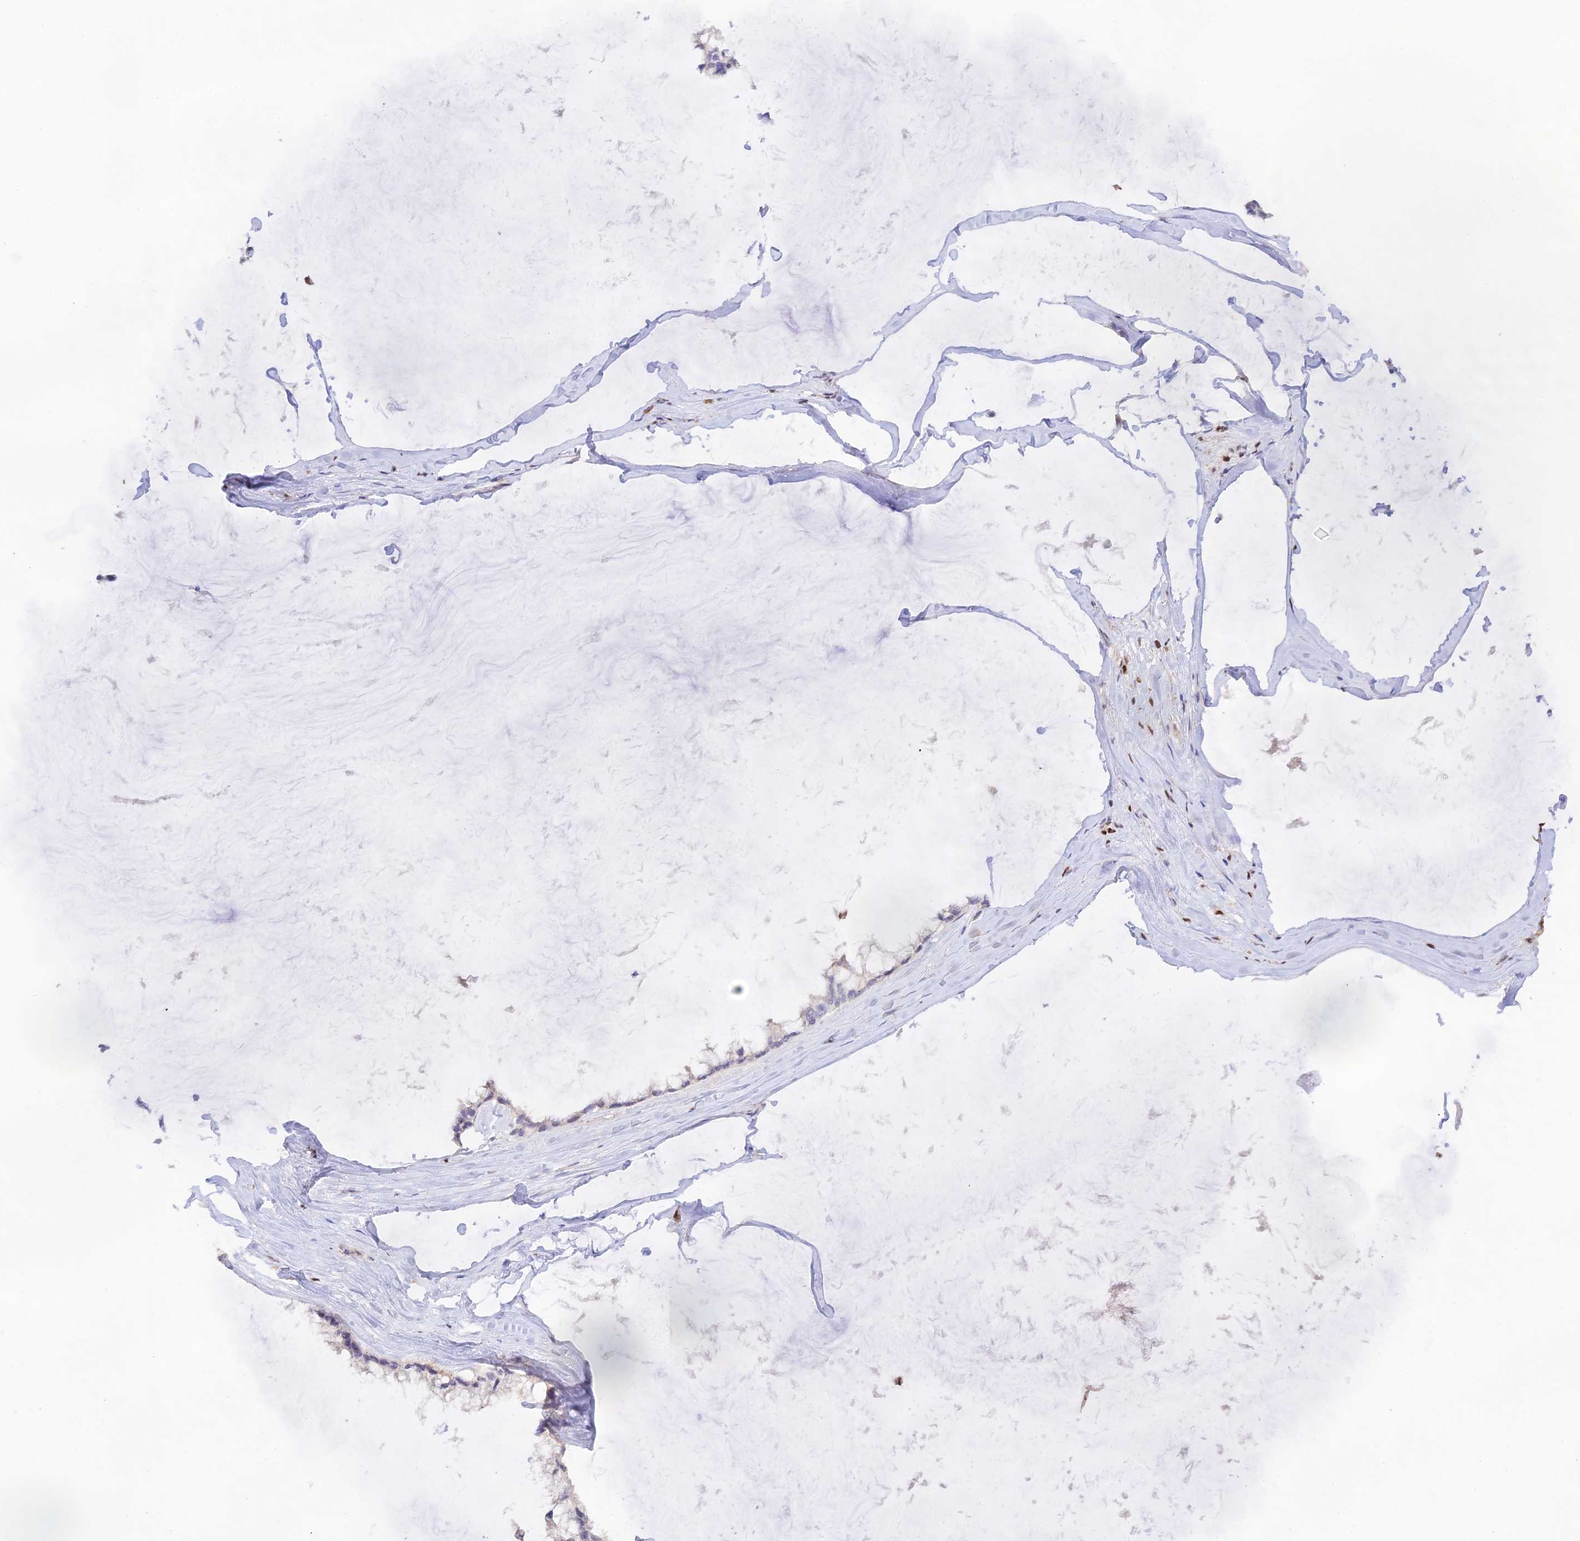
{"staining": {"intensity": "negative", "quantity": "none", "location": "none"}, "tissue": "ovarian cancer", "cell_type": "Tumor cells", "image_type": "cancer", "snomed": [{"axis": "morphology", "description": "Cystadenocarcinoma, mucinous, NOS"}, {"axis": "topography", "description": "Ovary"}], "caption": "This is a image of immunohistochemistry staining of ovarian cancer (mucinous cystadenocarcinoma), which shows no staining in tumor cells. (DAB IHC with hematoxylin counter stain).", "gene": "DENND1C", "patient": {"sex": "female", "age": 39}}